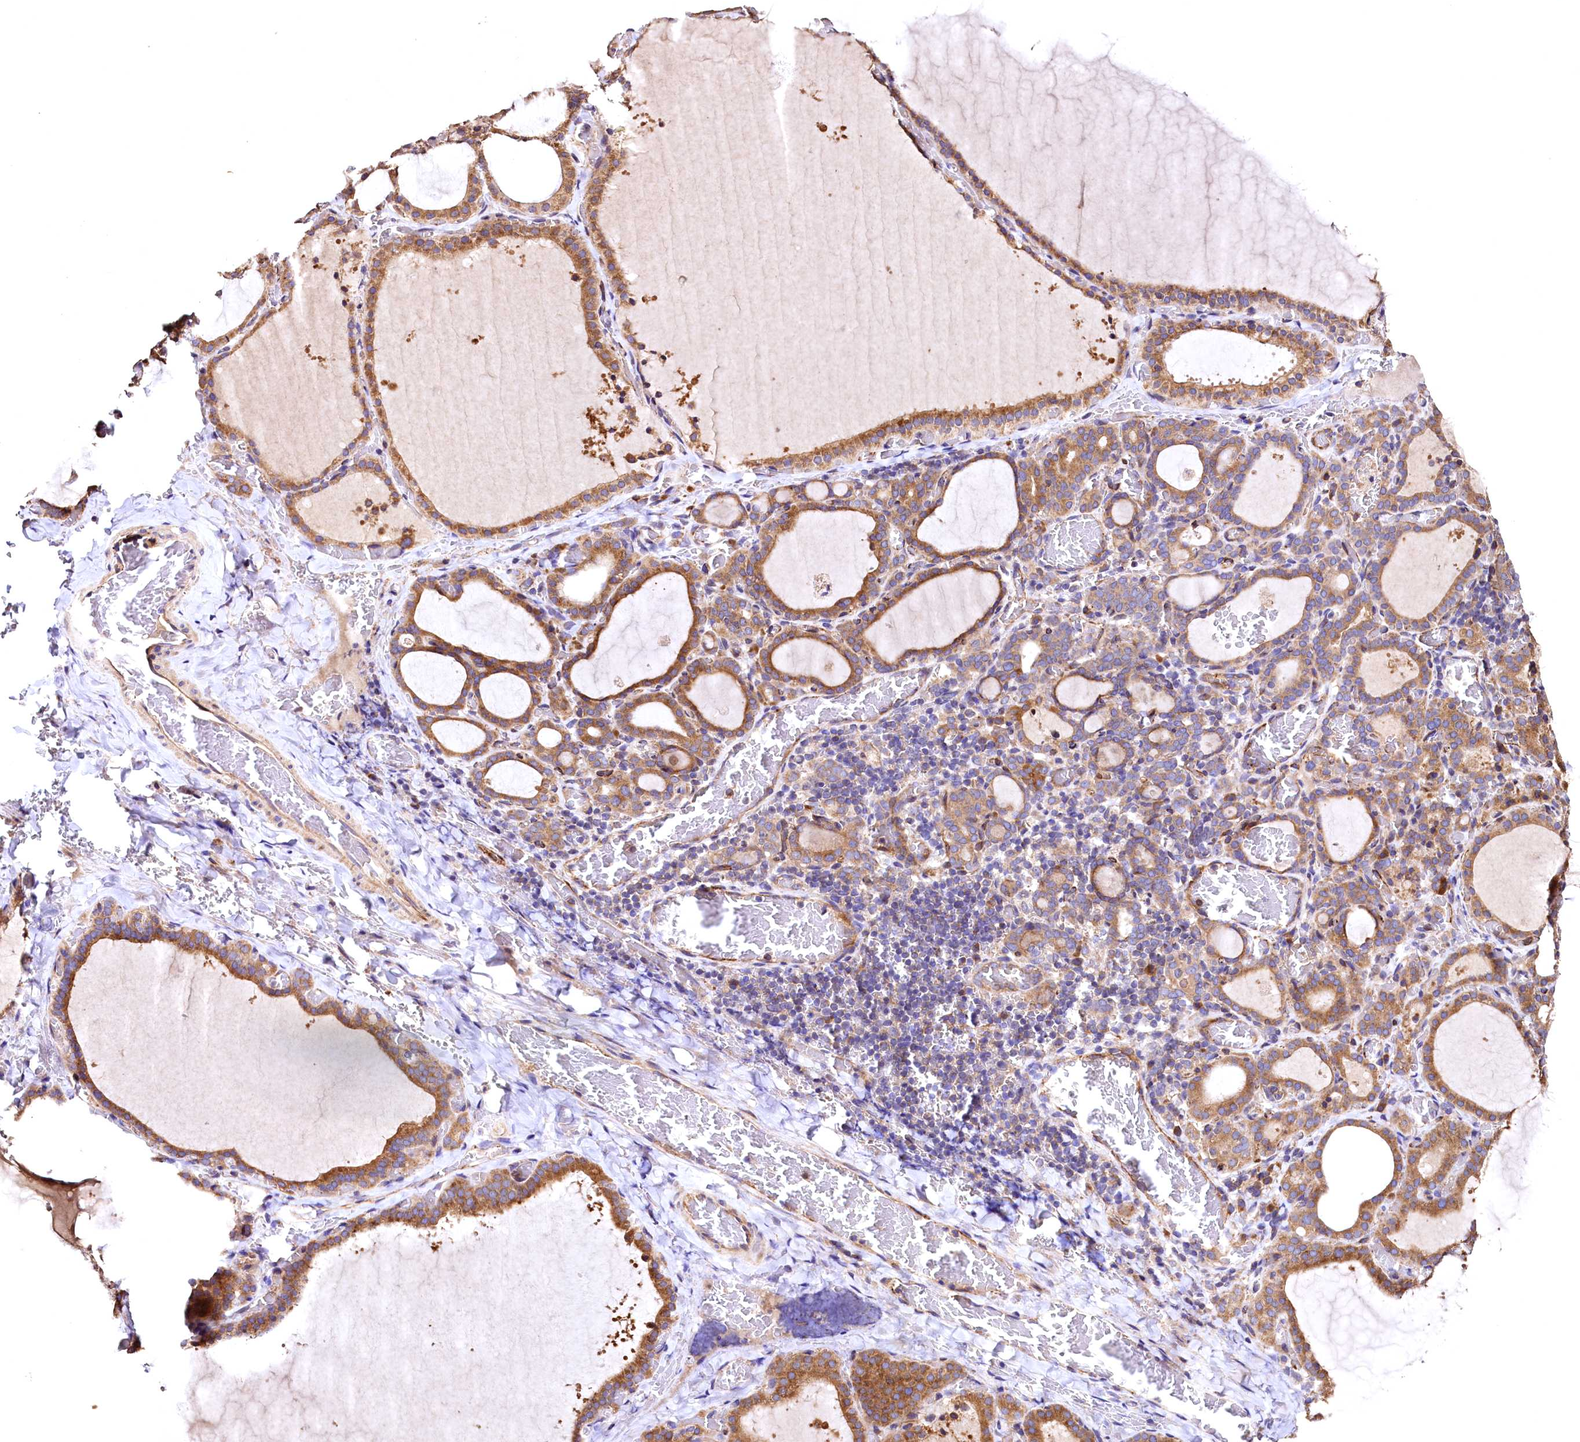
{"staining": {"intensity": "moderate", "quantity": ">75%", "location": "cytoplasmic/membranous"}, "tissue": "thyroid gland", "cell_type": "Glandular cells", "image_type": "normal", "snomed": [{"axis": "morphology", "description": "Normal tissue, NOS"}, {"axis": "topography", "description": "Thyroid gland"}], "caption": "Benign thyroid gland displays moderate cytoplasmic/membranous expression in about >75% of glandular cells.", "gene": "RASSF1", "patient": {"sex": "female", "age": 39}}